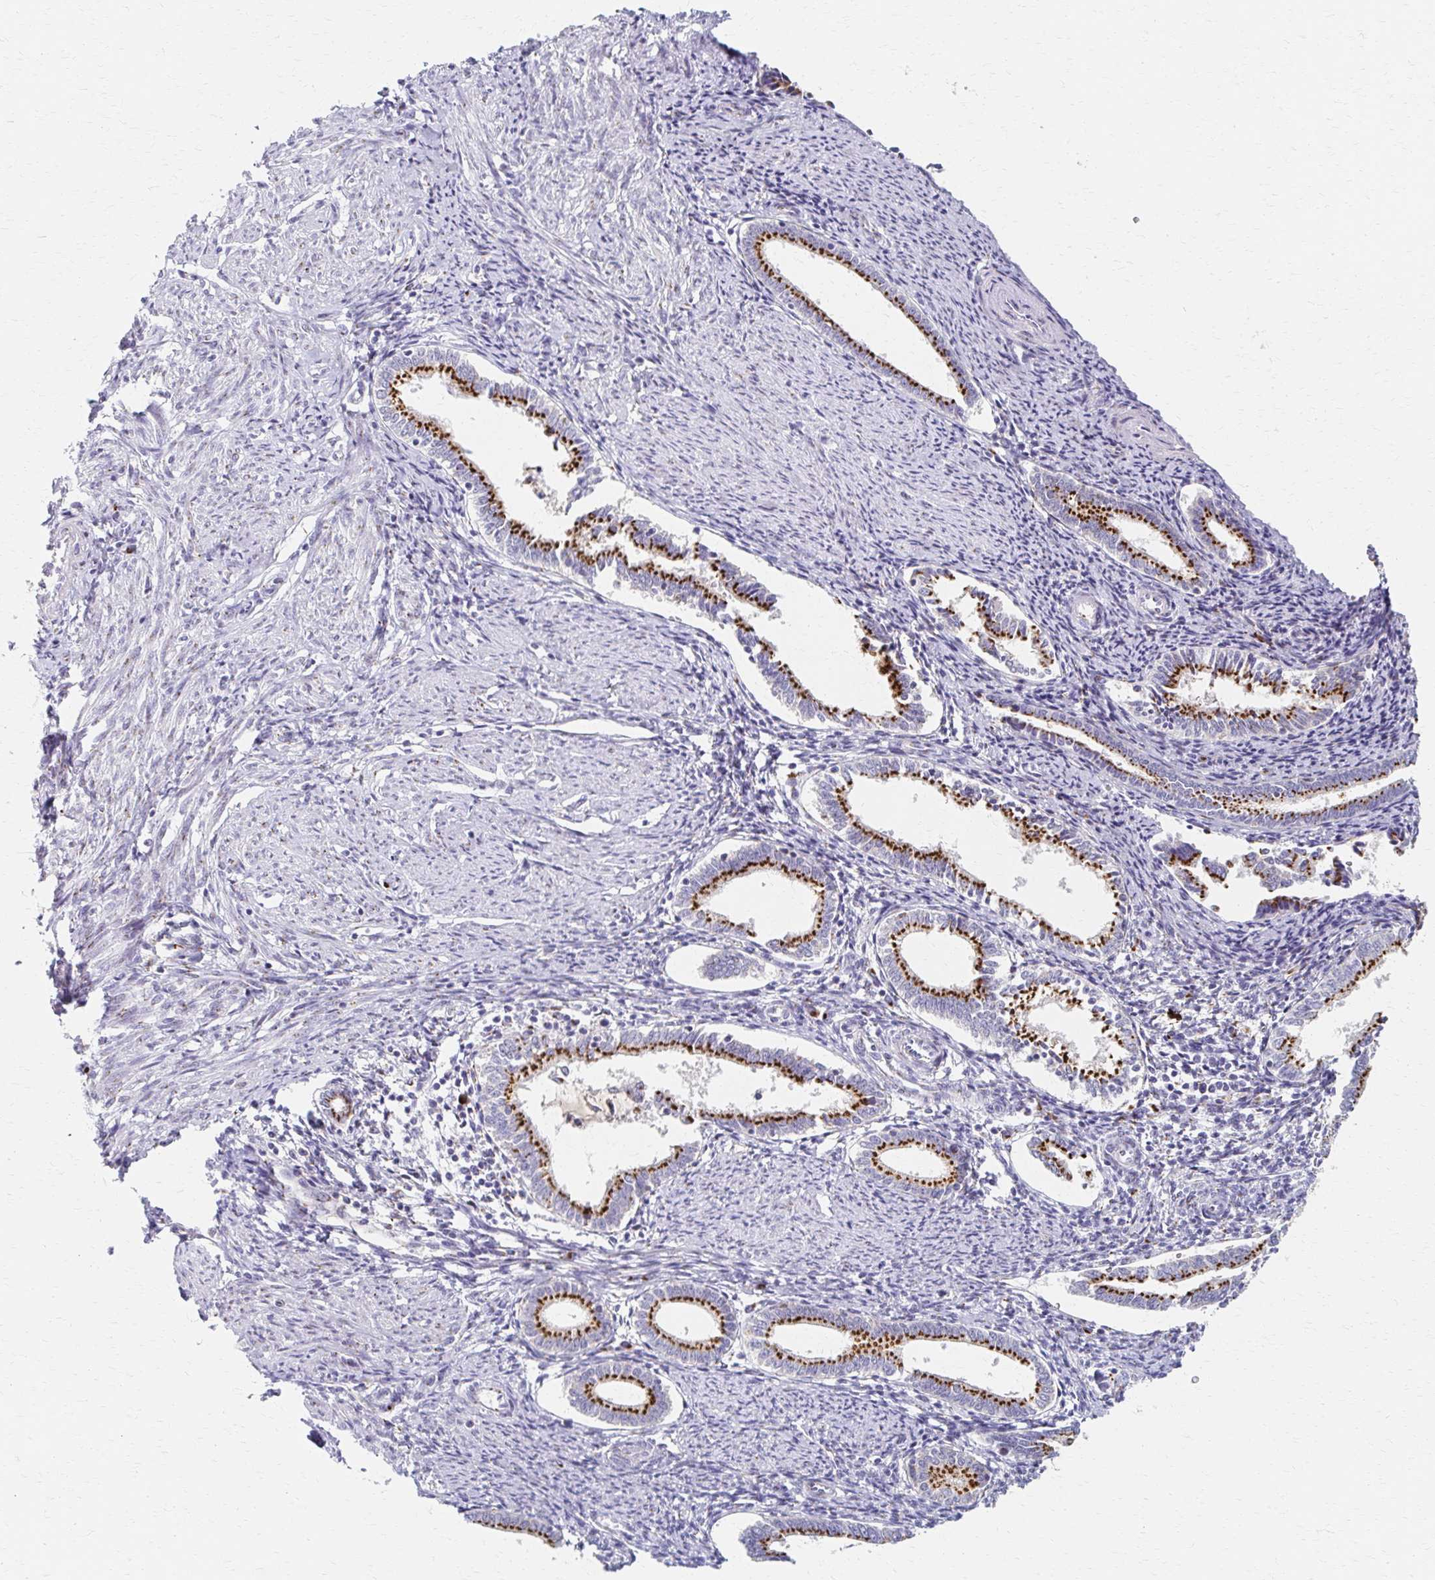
{"staining": {"intensity": "moderate", "quantity": "25%-75%", "location": "cytoplasmic/membranous"}, "tissue": "endometrium", "cell_type": "Cells in endometrial stroma", "image_type": "normal", "snomed": [{"axis": "morphology", "description": "Normal tissue, NOS"}, {"axis": "topography", "description": "Endometrium"}], "caption": "Immunohistochemistry (IHC) image of benign endometrium: human endometrium stained using immunohistochemistry (IHC) displays medium levels of moderate protein expression localized specifically in the cytoplasmic/membranous of cells in endometrial stroma, appearing as a cytoplasmic/membranous brown color.", "gene": "ENSG00000254692", "patient": {"sex": "female", "age": 41}}